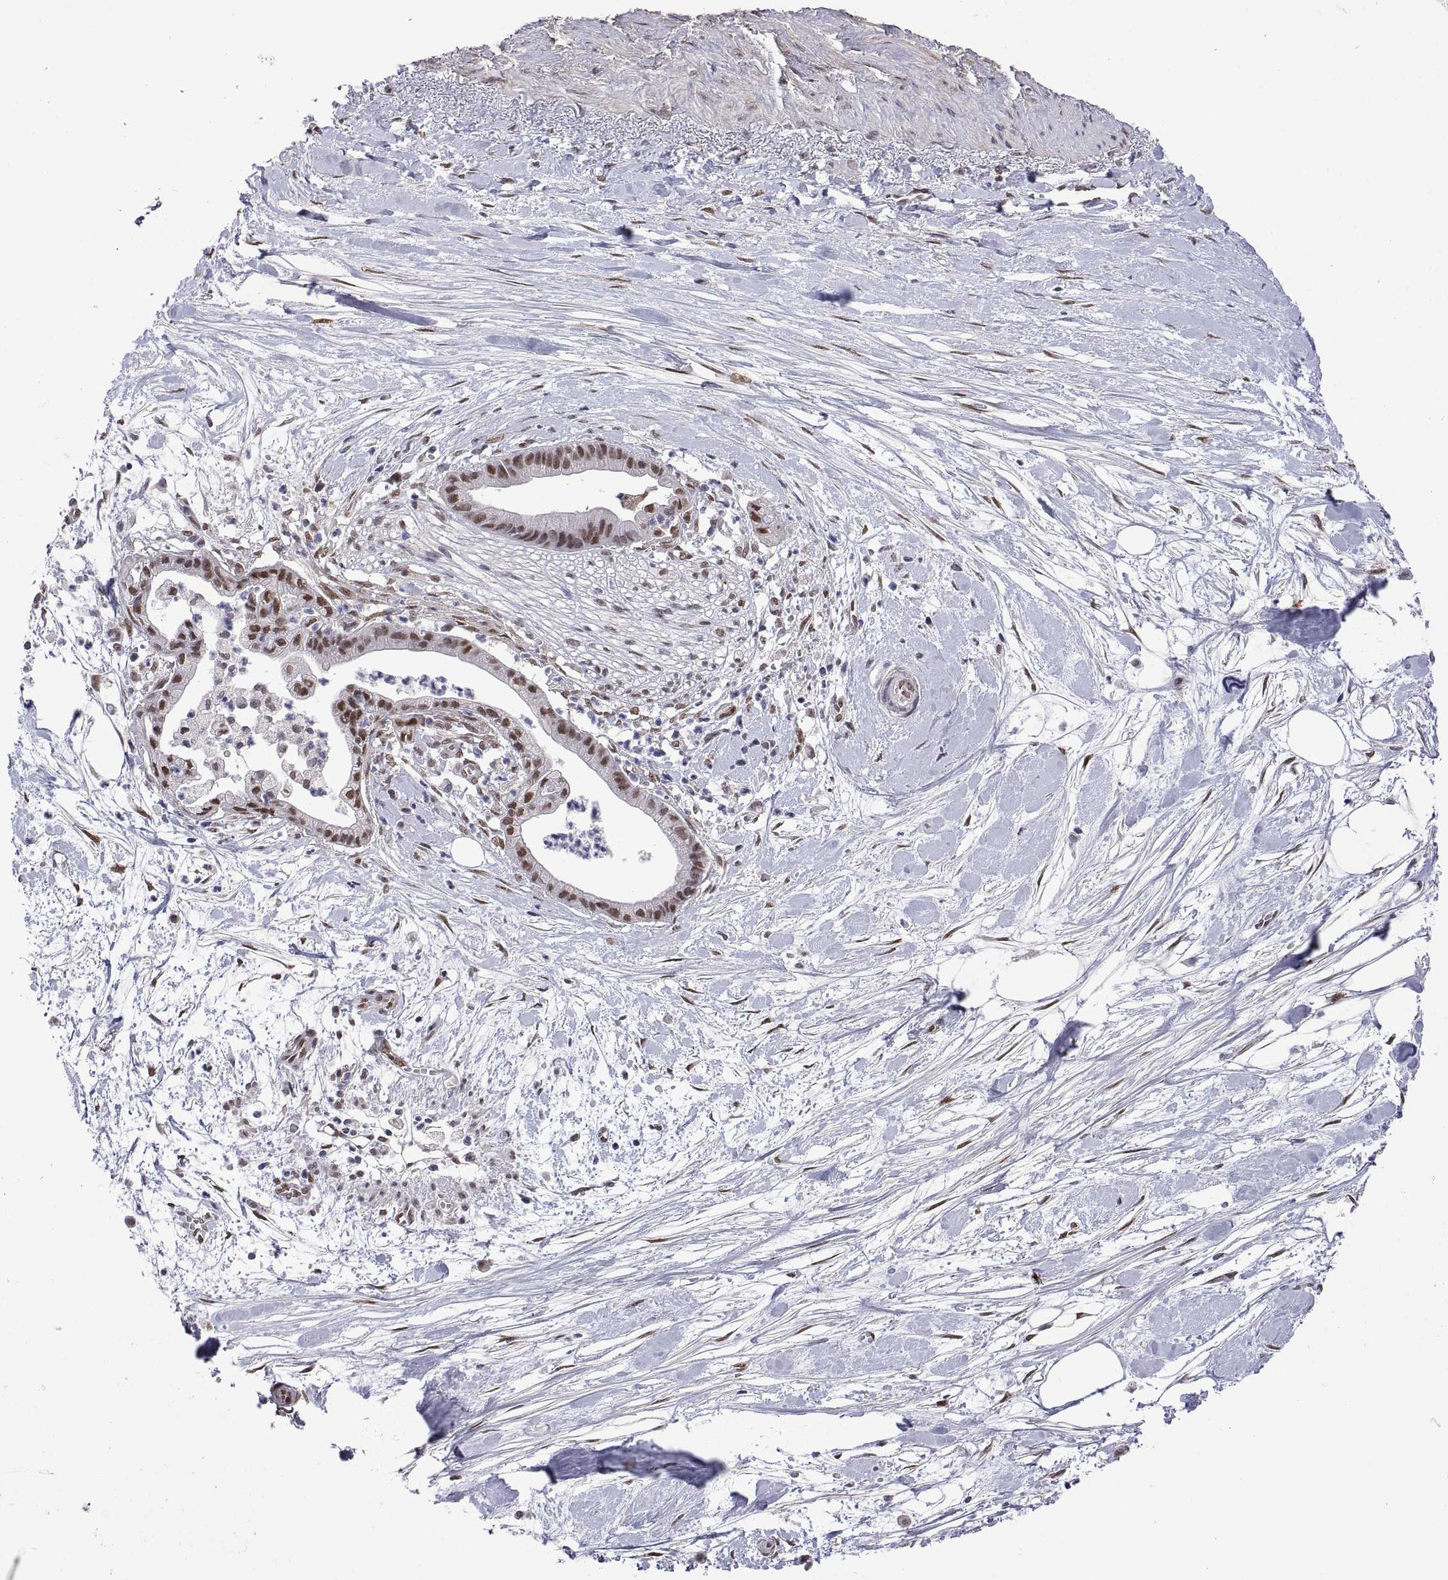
{"staining": {"intensity": "strong", "quantity": "<25%", "location": "nuclear"}, "tissue": "pancreatic cancer", "cell_type": "Tumor cells", "image_type": "cancer", "snomed": [{"axis": "morphology", "description": "Normal tissue, NOS"}, {"axis": "morphology", "description": "Adenocarcinoma, NOS"}, {"axis": "topography", "description": "Lymph node"}, {"axis": "topography", "description": "Pancreas"}], "caption": "Strong nuclear positivity for a protein is present in approximately <25% of tumor cells of pancreatic cancer (adenocarcinoma) using immunohistochemistry.", "gene": "NR4A1", "patient": {"sex": "female", "age": 58}}